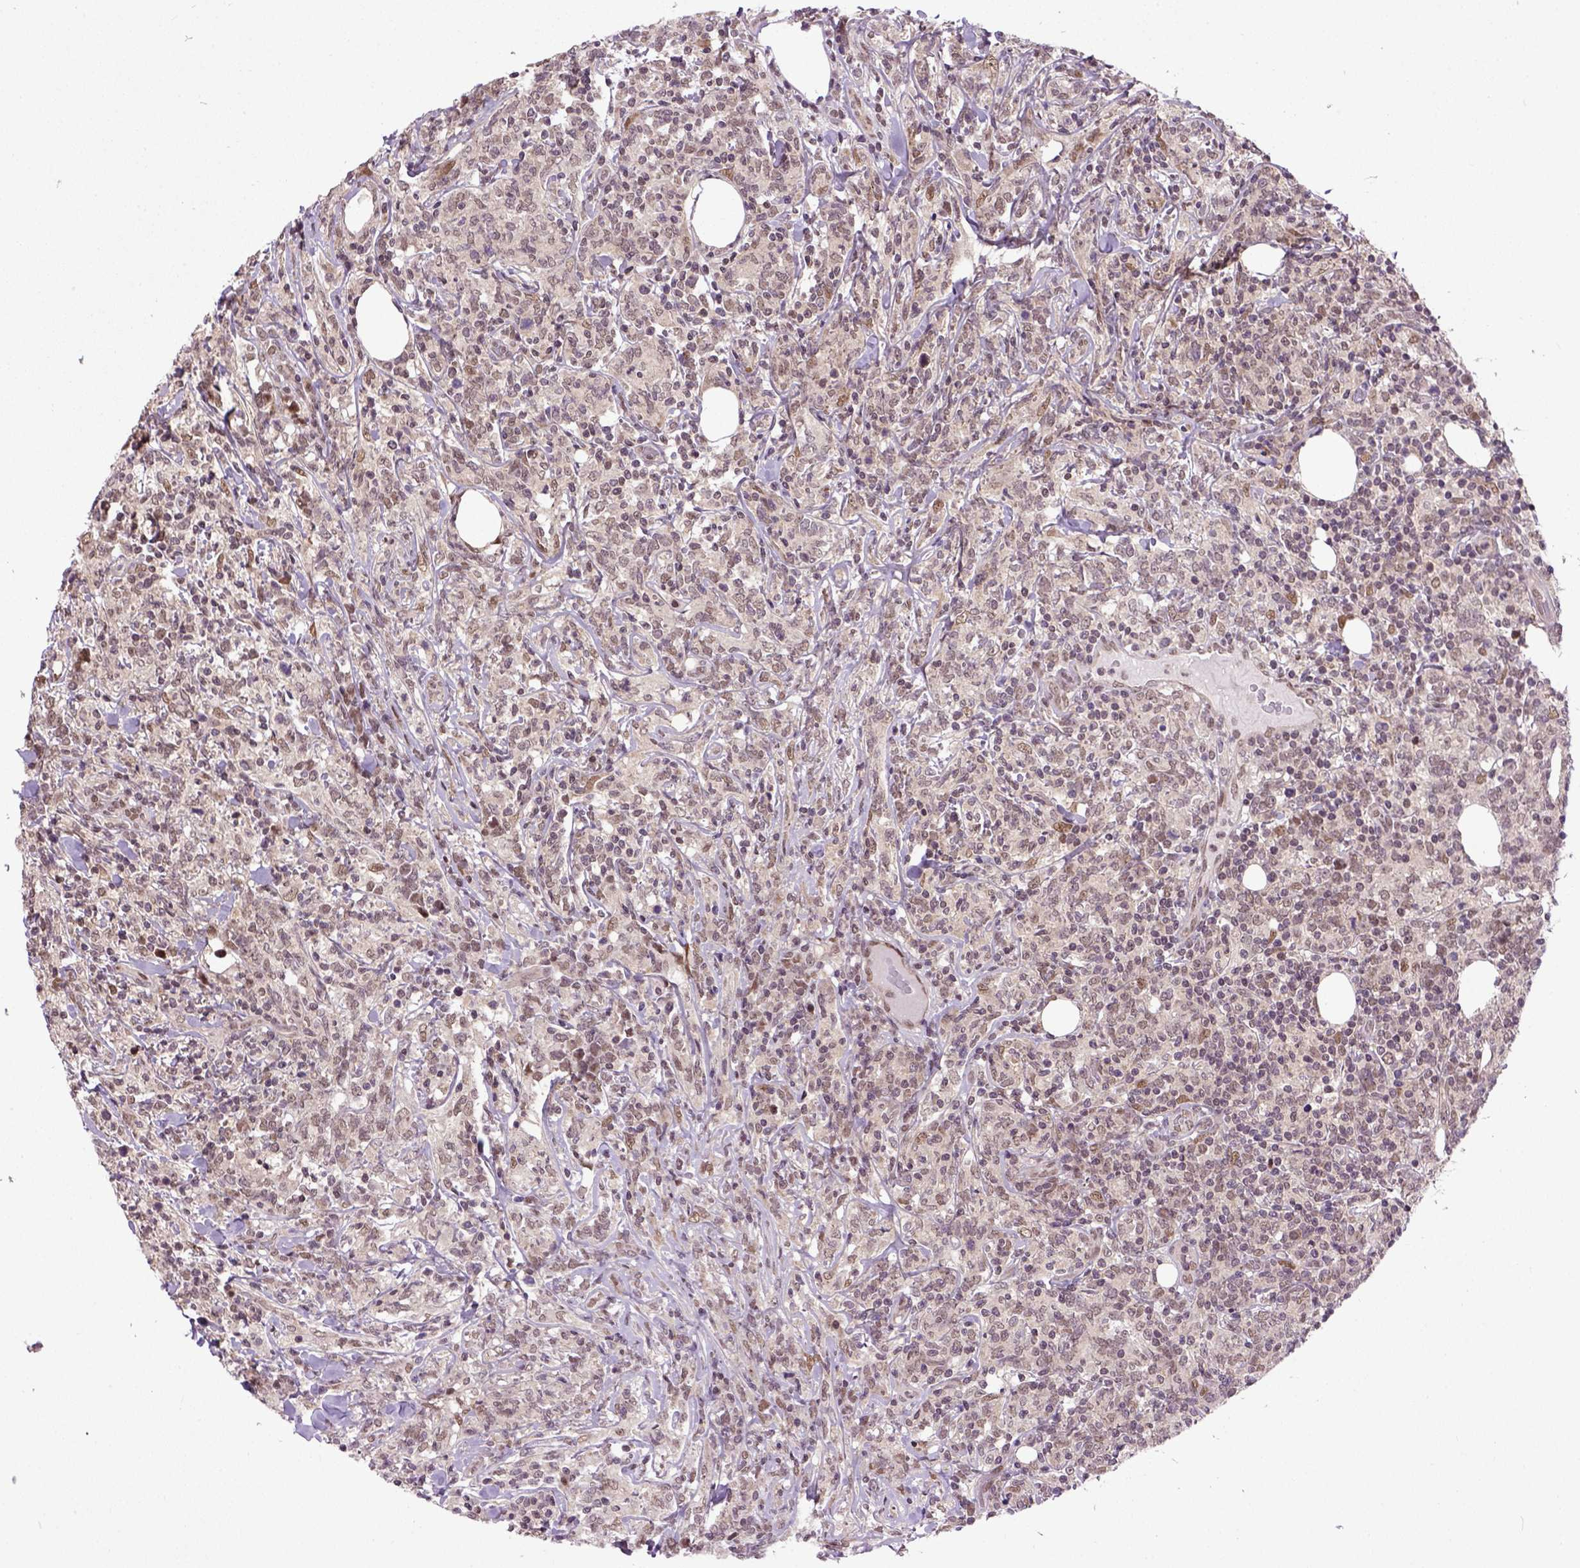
{"staining": {"intensity": "moderate", "quantity": ">75%", "location": "nuclear"}, "tissue": "lymphoma", "cell_type": "Tumor cells", "image_type": "cancer", "snomed": [{"axis": "morphology", "description": "Malignant lymphoma, non-Hodgkin's type, High grade"}, {"axis": "topography", "description": "Lymph node"}], "caption": "Immunohistochemistry (DAB) staining of lymphoma displays moderate nuclear protein expression in about >75% of tumor cells.", "gene": "UBA3", "patient": {"sex": "female", "age": 84}}